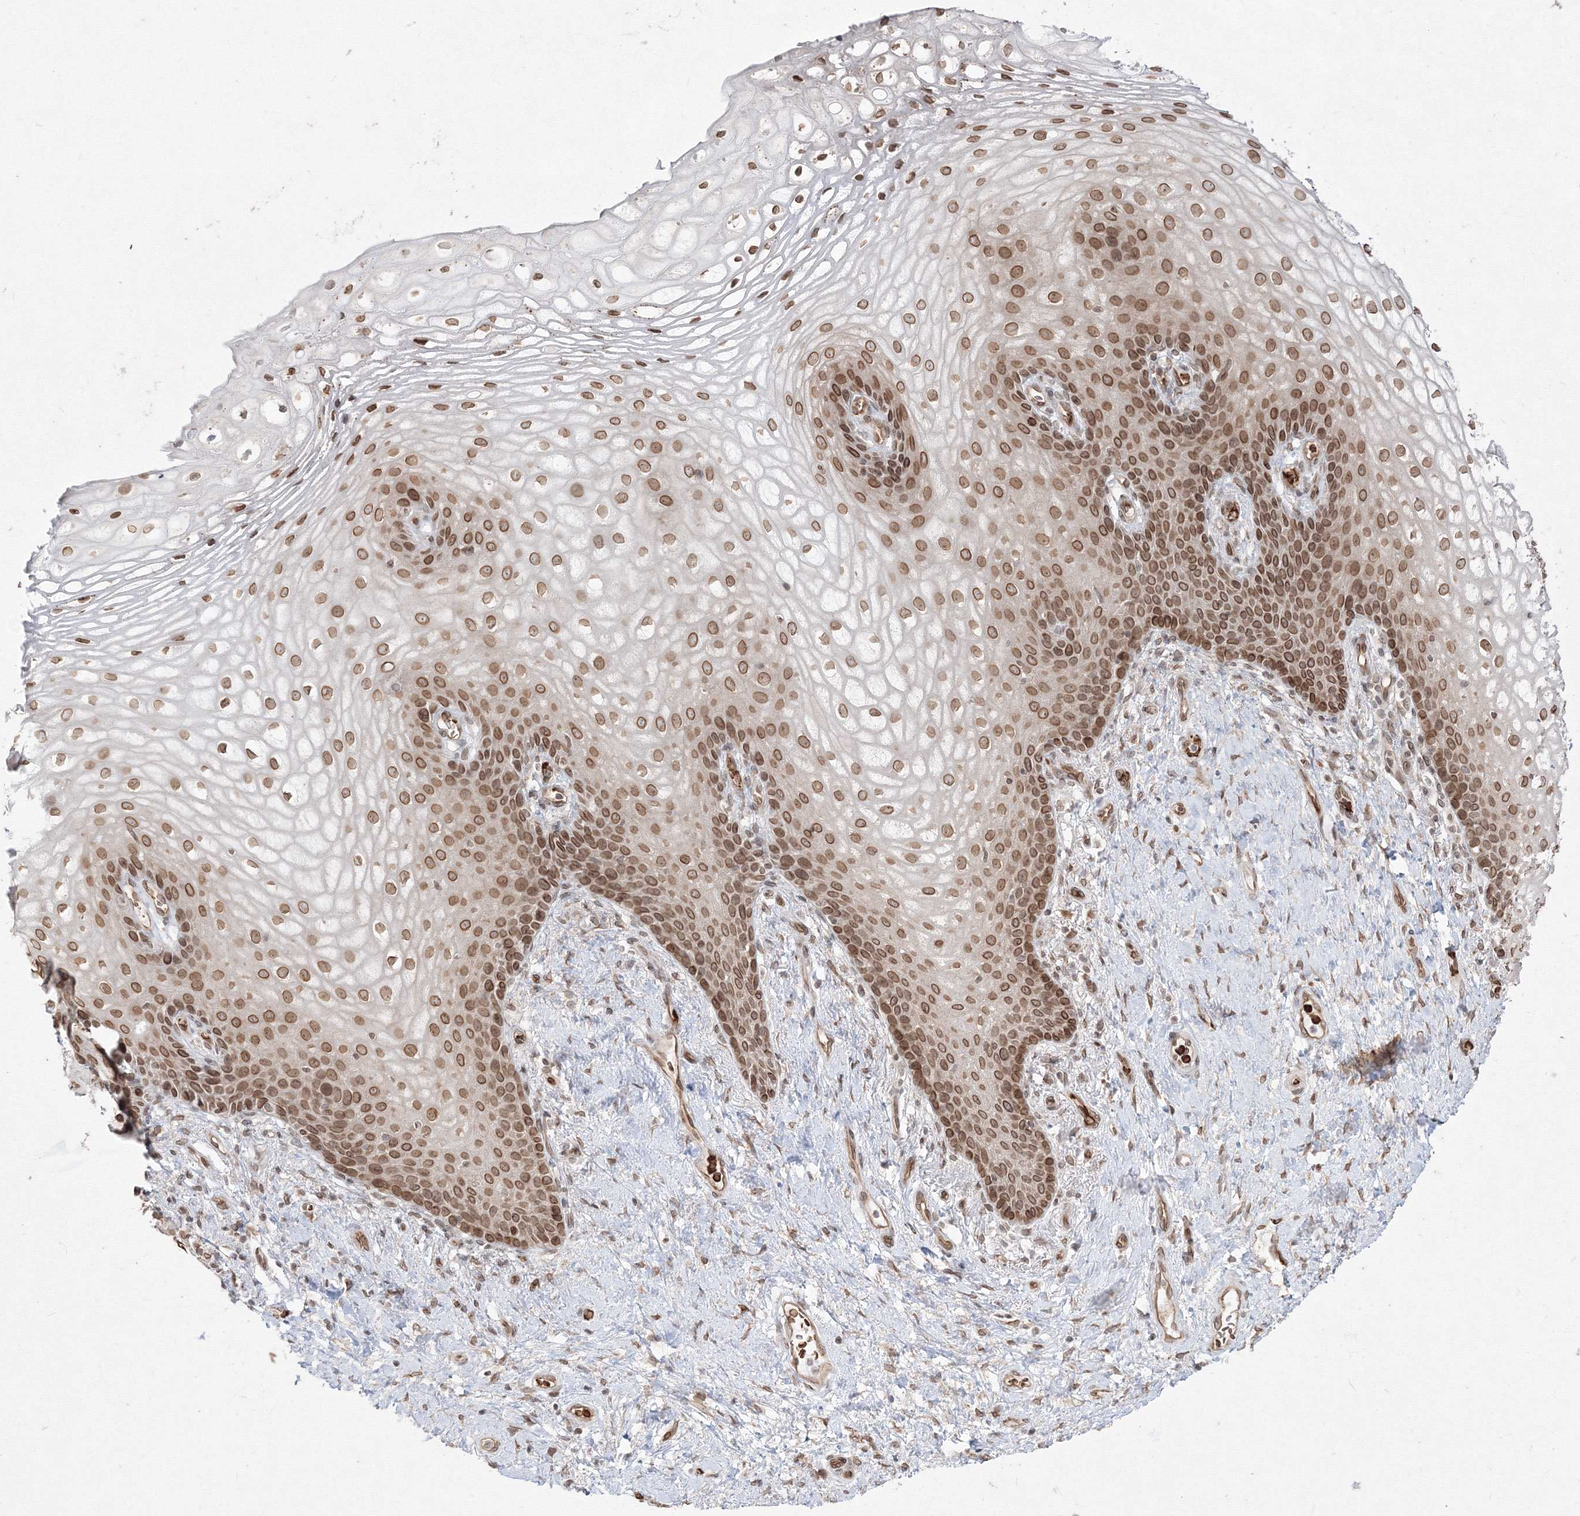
{"staining": {"intensity": "moderate", "quantity": ">75%", "location": "cytoplasmic/membranous,nuclear"}, "tissue": "vagina", "cell_type": "Squamous epithelial cells", "image_type": "normal", "snomed": [{"axis": "morphology", "description": "Normal tissue, NOS"}, {"axis": "topography", "description": "Vagina"}], "caption": "Approximately >75% of squamous epithelial cells in normal vagina reveal moderate cytoplasmic/membranous,nuclear protein staining as visualized by brown immunohistochemical staining.", "gene": "DNAJB2", "patient": {"sex": "female", "age": 60}}